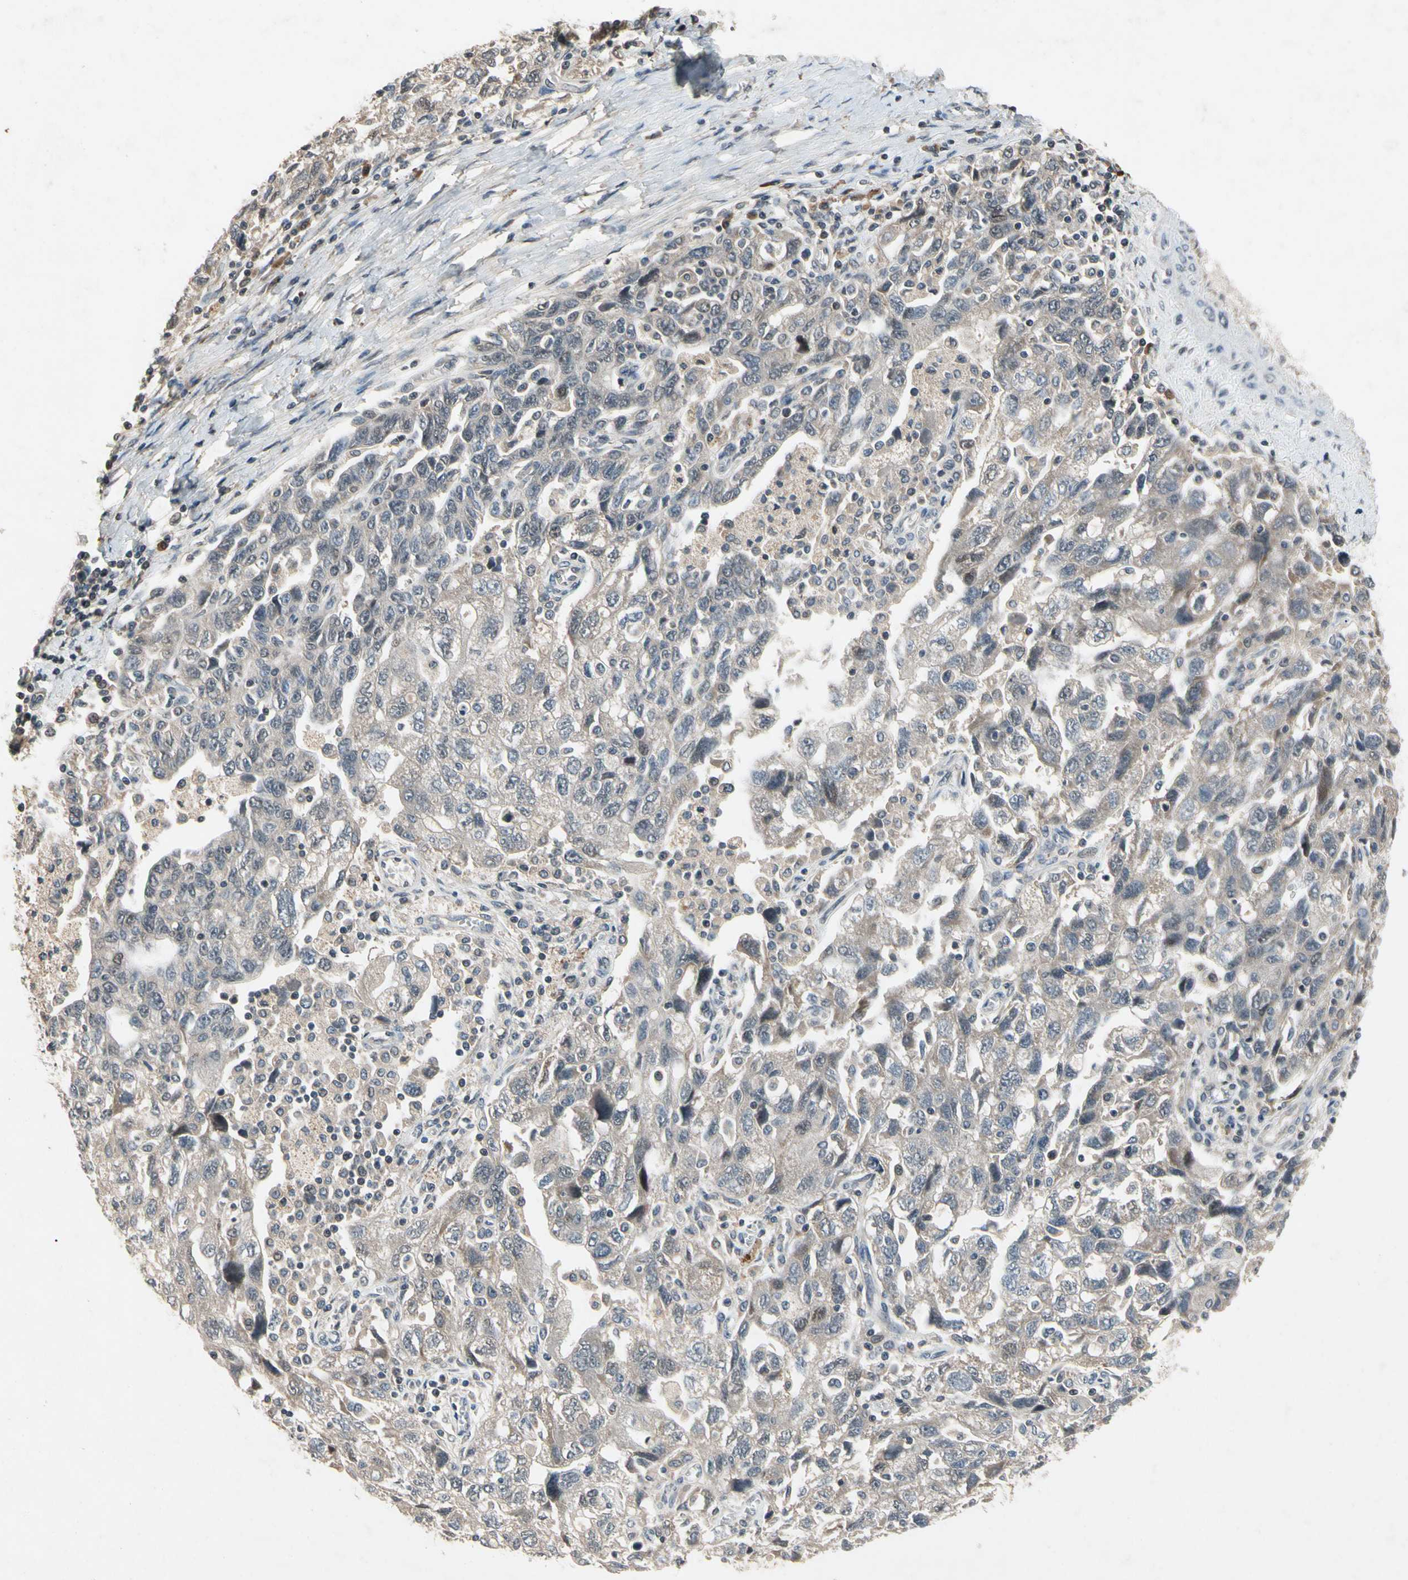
{"staining": {"intensity": "weak", "quantity": "25%-75%", "location": "cytoplasmic/membranous"}, "tissue": "ovarian cancer", "cell_type": "Tumor cells", "image_type": "cancer", "snomed": [{"axis": "morphology", "description": "Carcinoma, NOS"}, {"axis": "morphology", "description": "Cystadenocarcinoma, serous, NOS"}, {"axis": "topography", "description": "Ovary"}], "caption": "Immunohistochemical staining of human ovarian cancer (carcinoma) displays low levels of weak cytoplasmic/membranous protein expression in about 25%-75% of tumor cells.", "gene": "DPY19L3", "patient": {"sex": "female", "age": 69}}